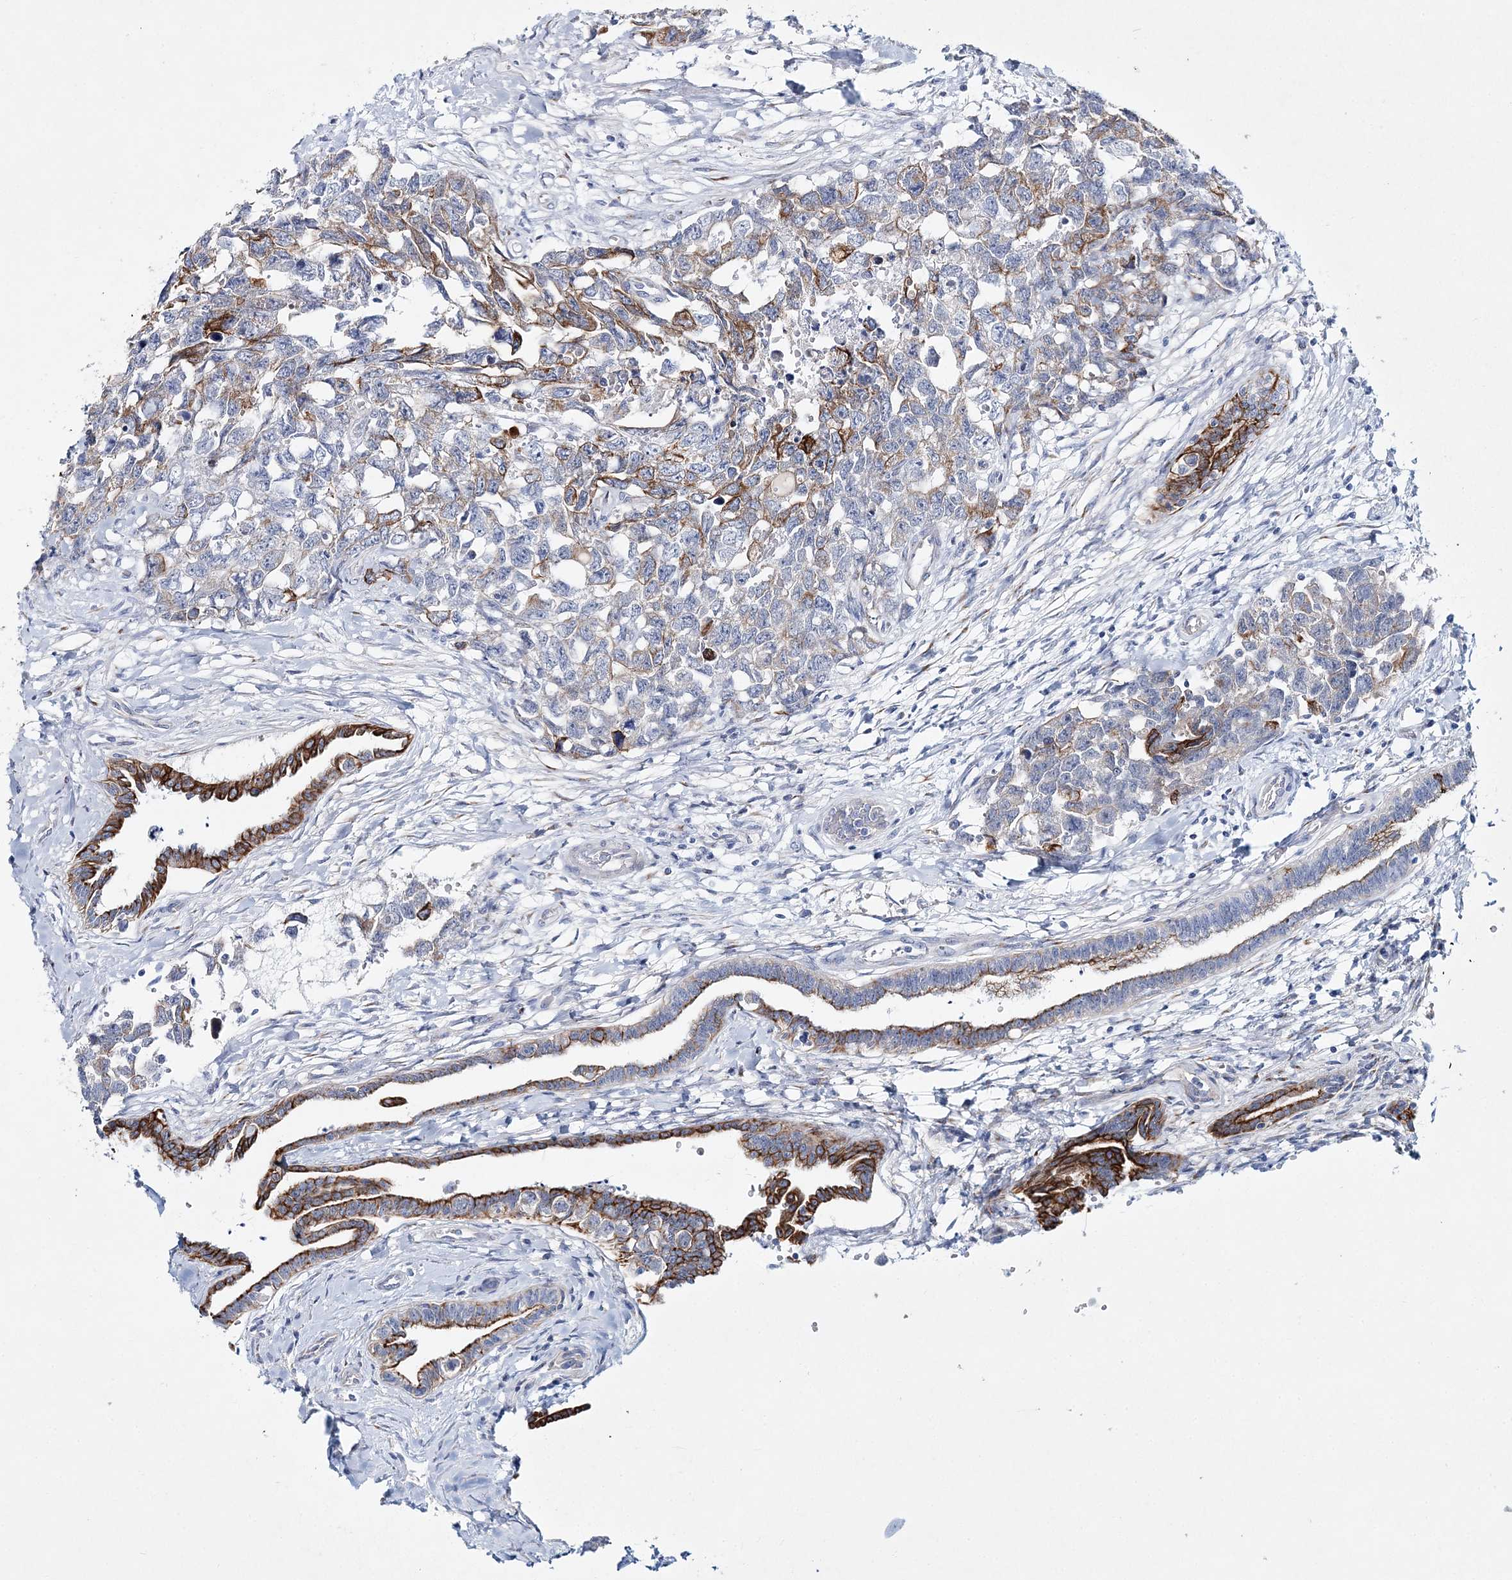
{"staining": {"intensity": "moderate", "quantity": "25%-75%", "location": "cytoplasmic/membranous"}, "tissue": "testis cancer", "cell_type": "Tumor cells", "image_type": "cancer", "snomed": [{"axis": "morphology", "description": "Carcinoma, Embryonal, NOS"}, {"axis": "topography", "description": "Testis"}], "caption": "Immunohistochemistry photomicrograph of neoplastic tissue: testis cancer (embryonal carcinoma) stained using immunohistochemistry displays medium levels of moderate protein expression localized specifically in the cytoplasmic/membranous of tumor cells, appearing as a cytoplasmic/membranous brown color.", "gene": "ADGRL1", "patient": {"sex": "male", "age": 31}}